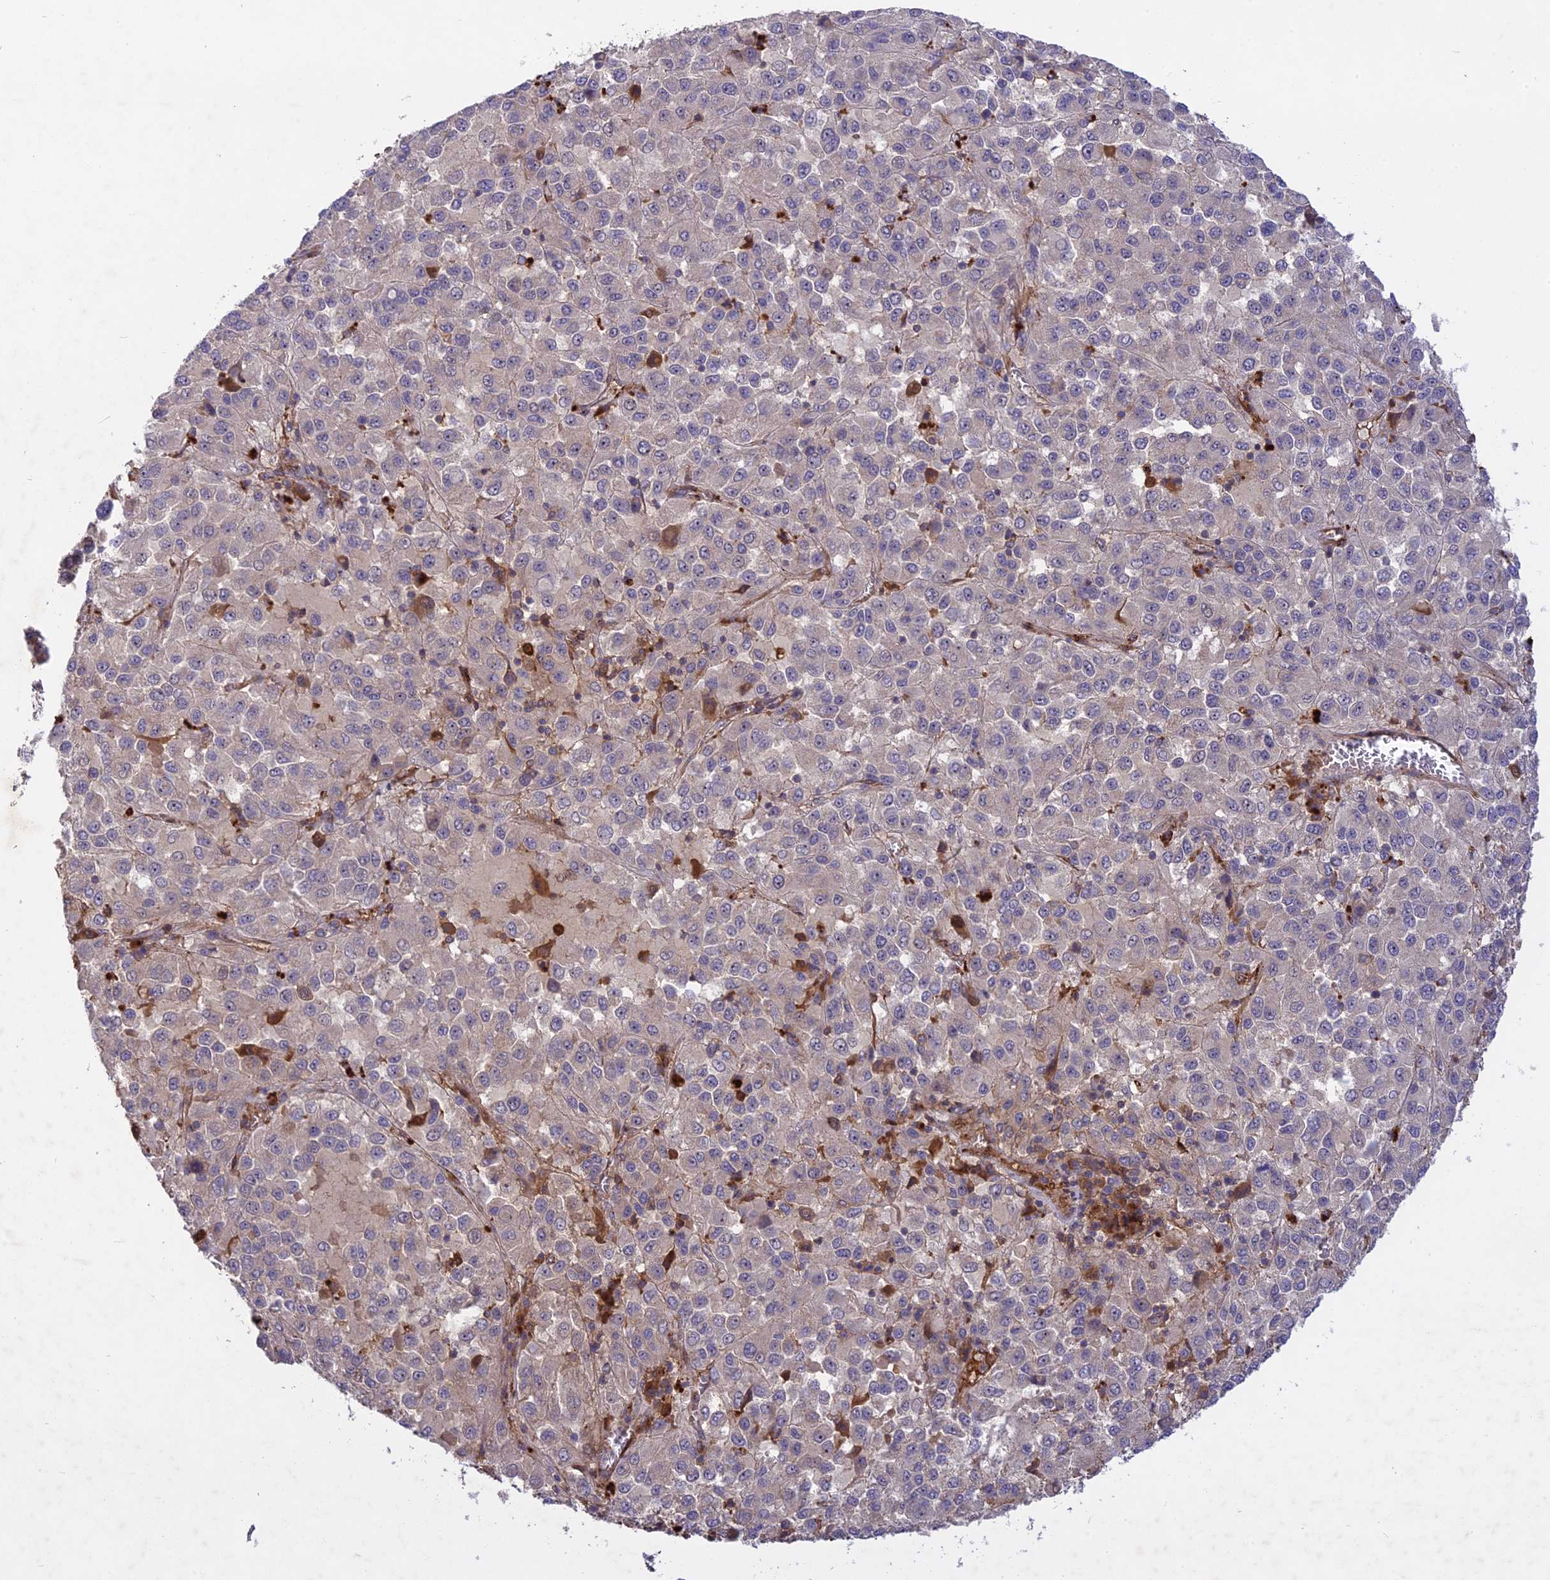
{"staining": {"intensity": "negative", "quantity": "none", "location": "none"}, "tissue": "melanoma", "cell_type": "Tumor cells", "image_type": "cancer", "snomed": [{"axis": "morphology", "description": "Malignant melanoma, Metastatic site"}, {"axis": "topography", "description": "Lung"}], "caption": "A high-resolution micrograph shows immunohistochemistry (IHC) staining of melanoma, which exhibits no significant staining in tumor cells.", "gene": "ADO", "patient": {"sex": "male", "age": 64}}